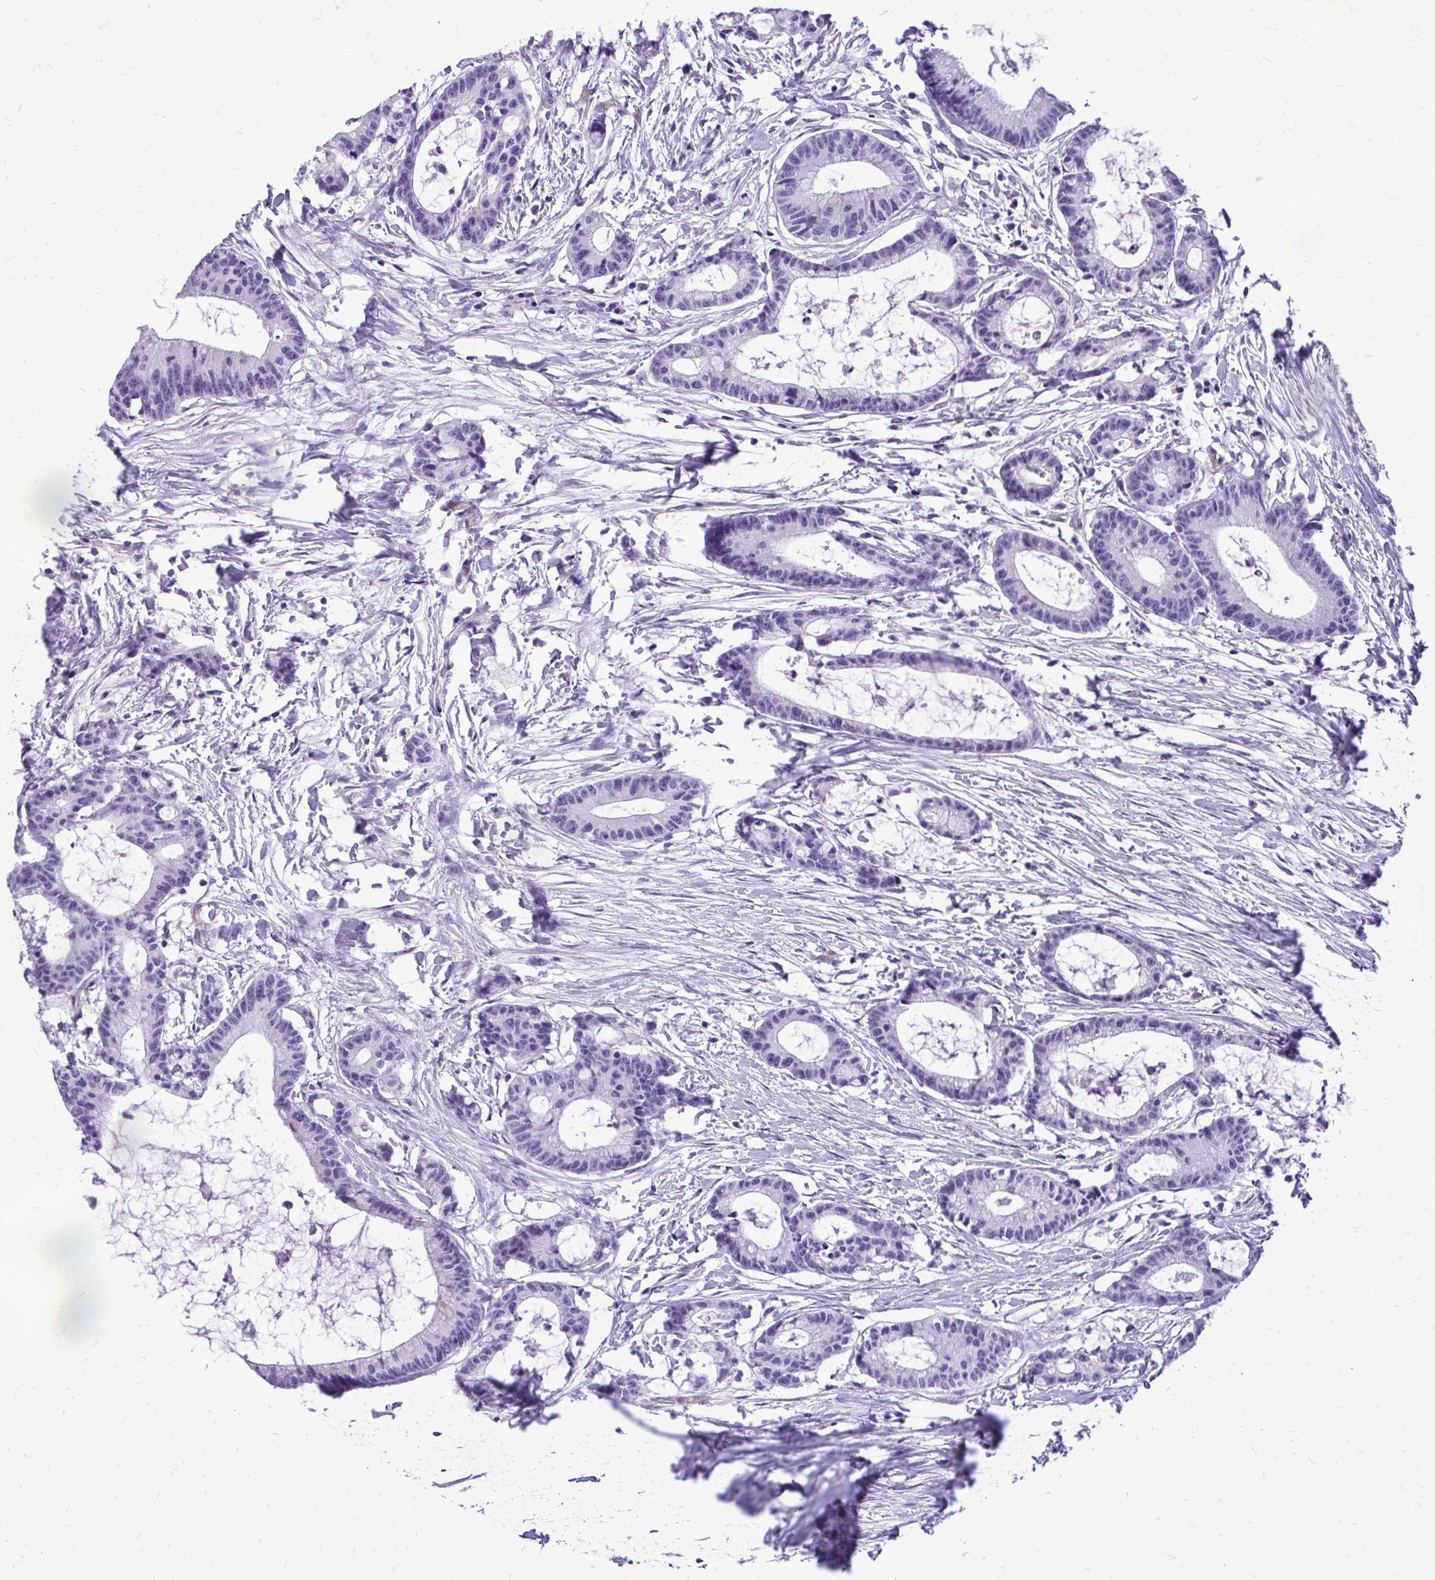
{"staining": {"intensity": "negative", "quantity": "none", "location": "none"}, "tissue": "colorectal cancer", "cell_type": "Tumor cells", "image_type": "cancer", "snomed": [{"axis": "morphology", "description": "Adenocarcinoma, NOS"}, {"axis": "topography", "description": "Colon"}], "caption": "This photomicrograph is of colorectal cancer stained with immunohistochemistry (IHC) to label a protein in brown with the nuclei are counter-stained blue. There is no staining in tumor cells.", "gene": "PELI3", "patient": {"sex": "female", "age": 78}}